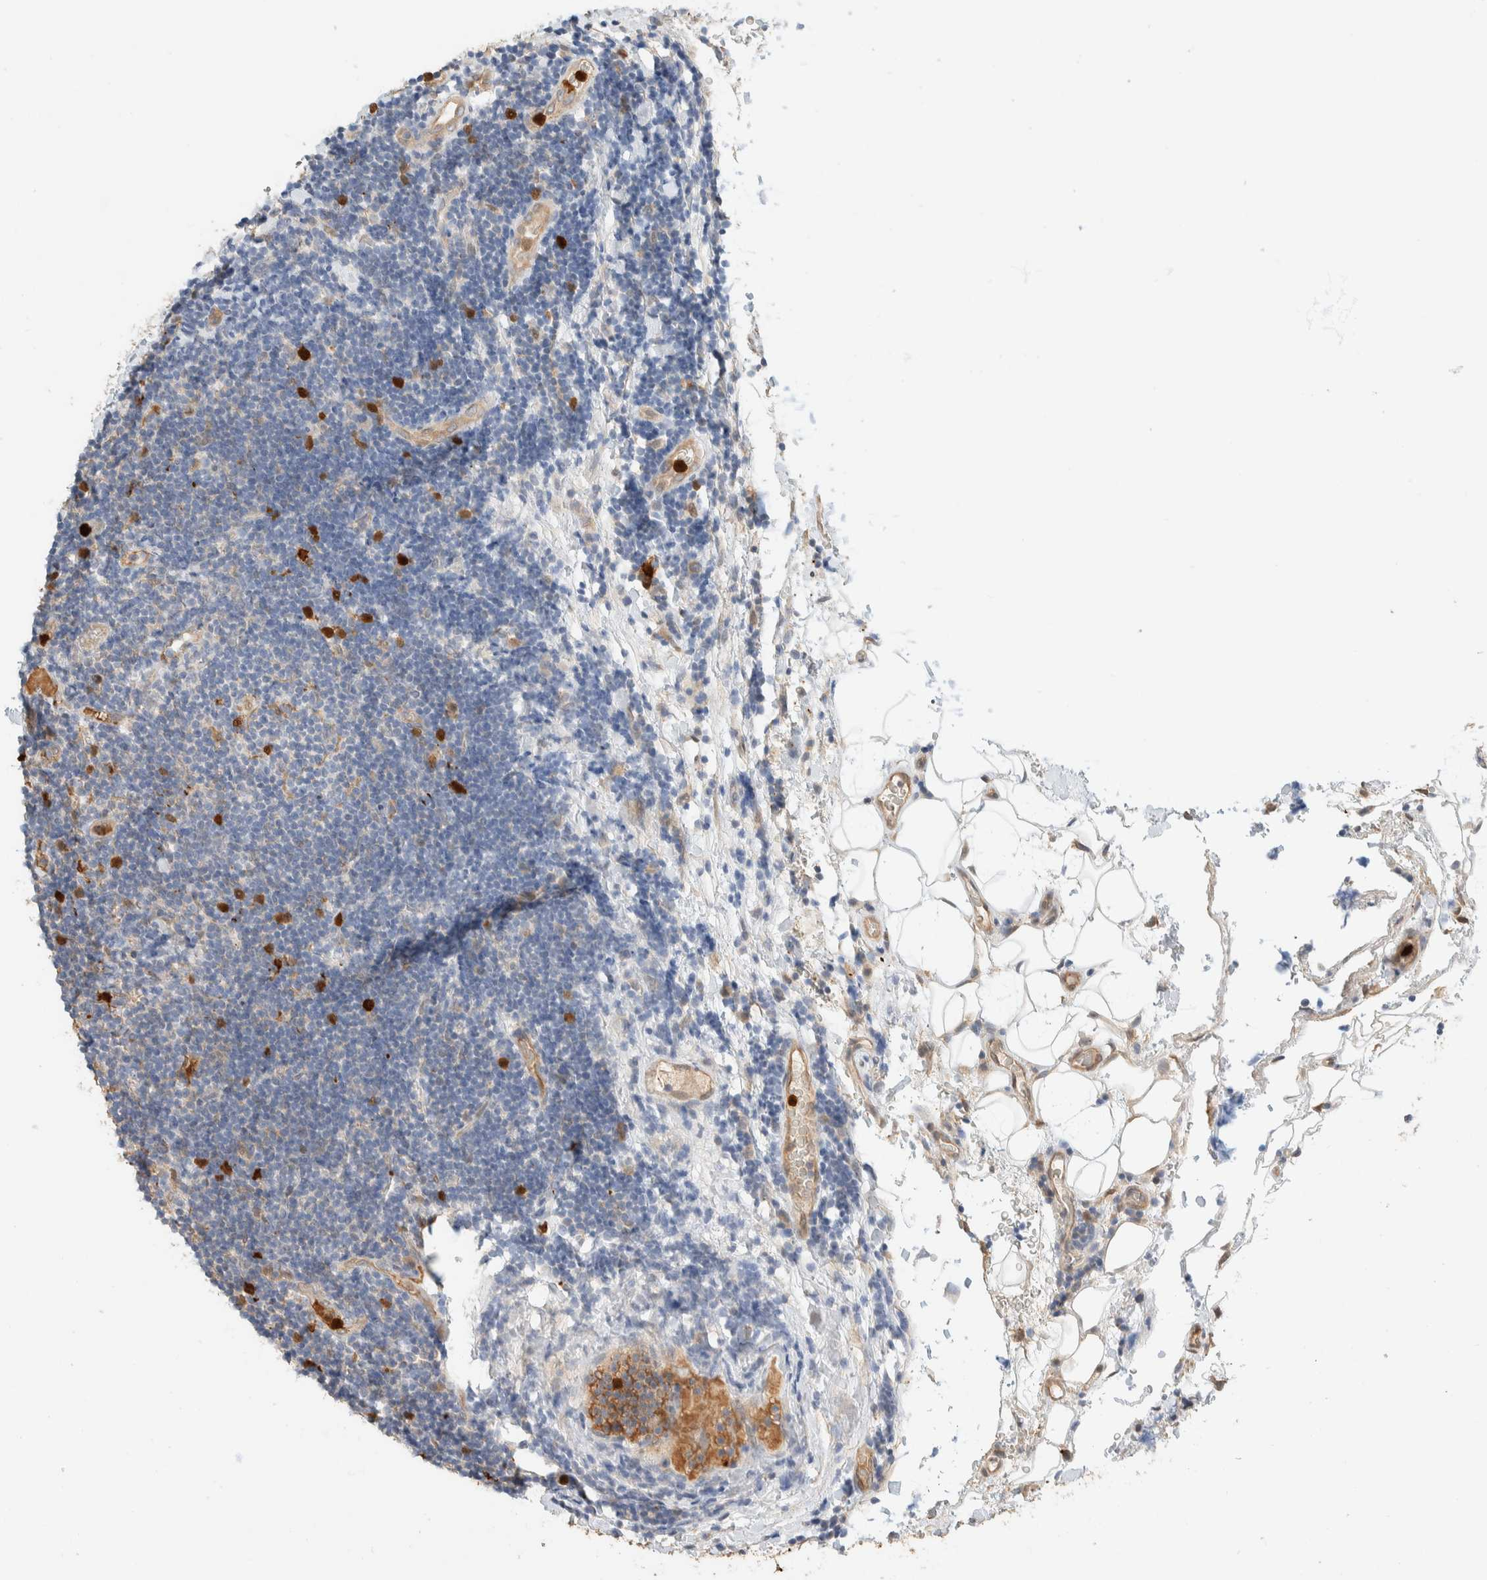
{"staining": {"intensity": "negative", "quantity": "none", "location": "none"}, "tissue": "lymphoma", "cell_type": "Tumor cells", "image_type": "cancer", "snomed": [{"axis": "morphology", "description": "Malignant lymphoma, non-Hodgkin's type, Low grade"}, {"axis": "topography", "description": "Lymph node"}], "caption": "An image of low-grade malignant lymphoma, non-Hodgkin's type stained for a protein shows no brown staining in tumor cells.", "gene": "SETD4", "patient": {"sex": "male", "age": 83}}